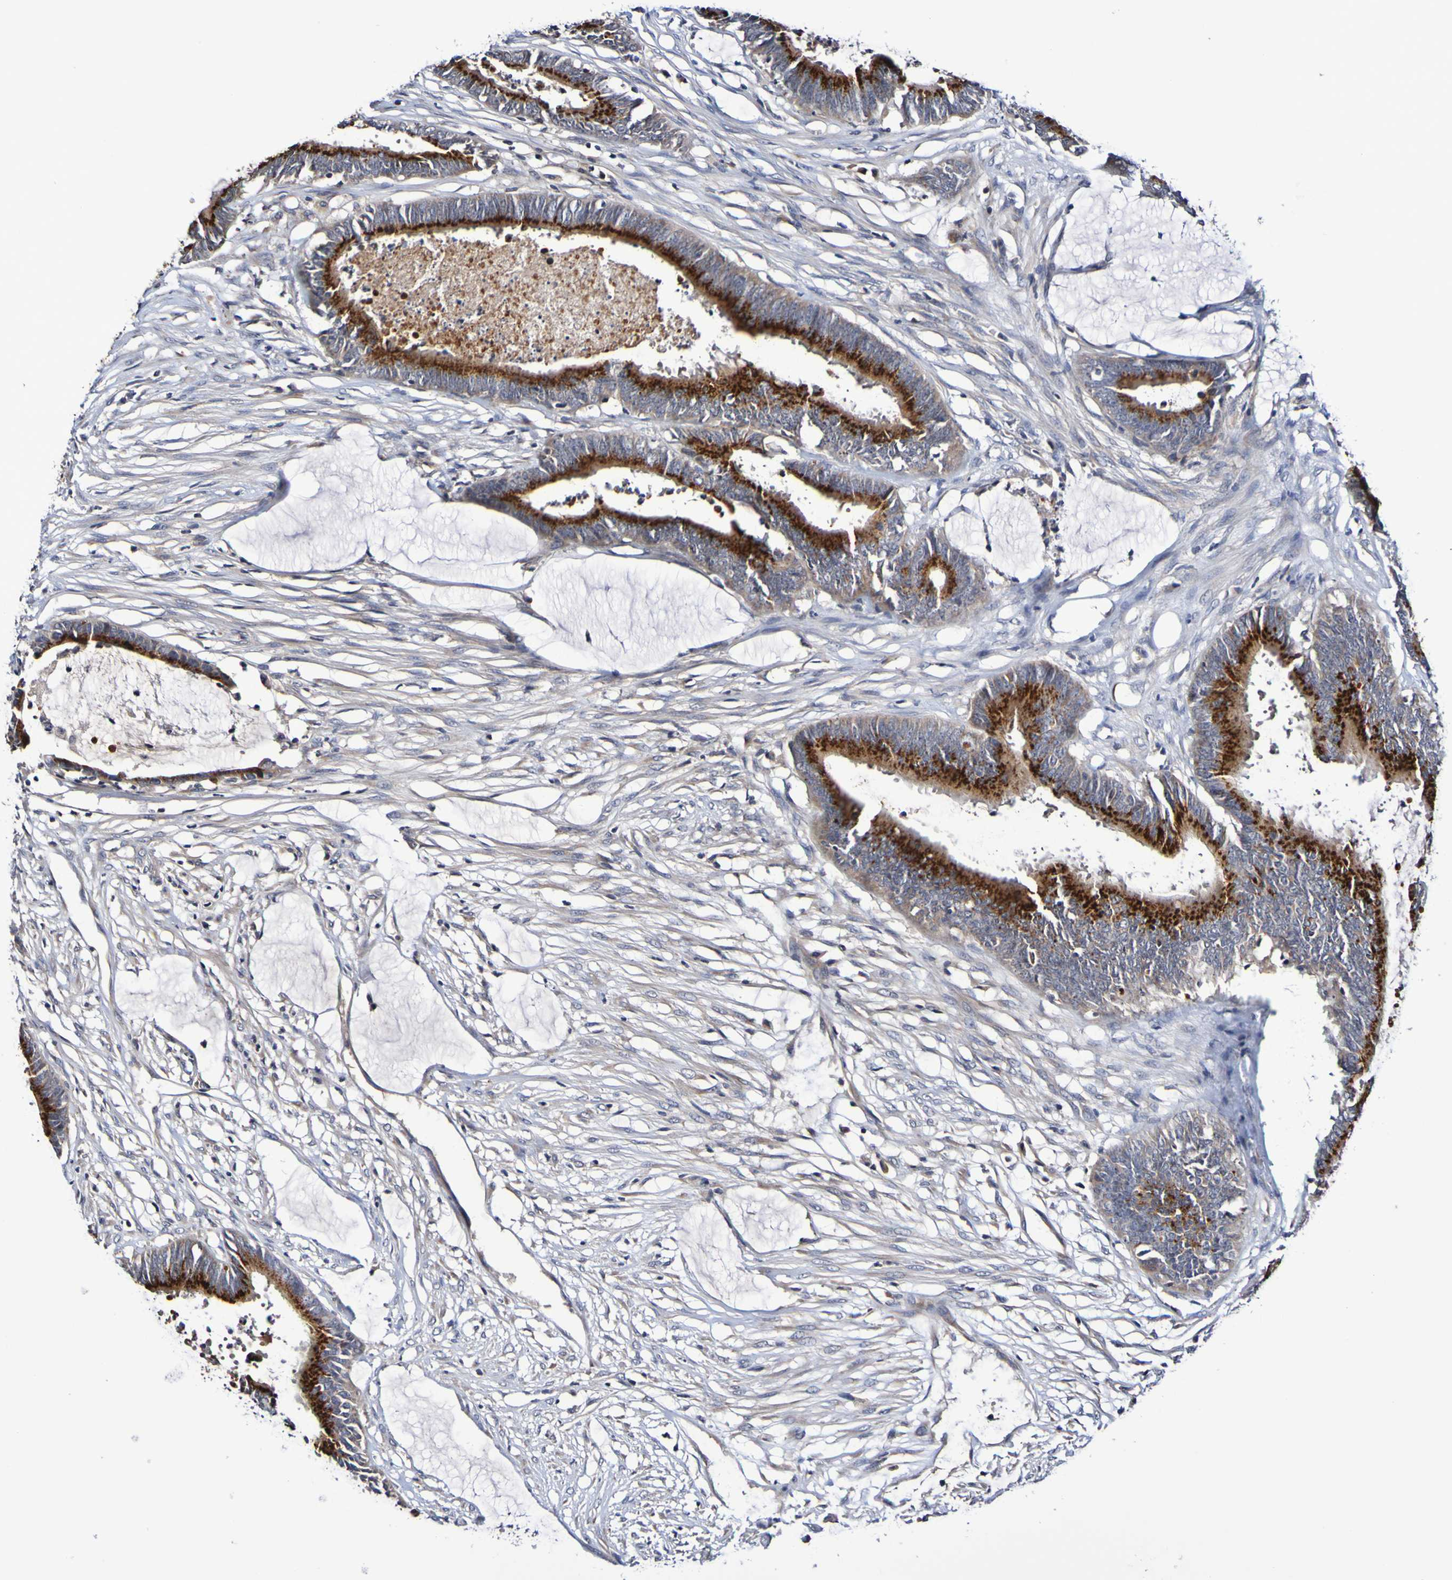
{"staining": {"intensity": "strong", "quantity": ">75%", "location": "cytoplasmic/membranous"}, "tissue": "colorectal cancer", "cell_type": "Tumor cells", "image_type": "cancer", "snomed": [{"axis": "morphology", "description": "Adenocarcinoma, NOS"}, {"axis": "topography", "description": "Rectum"}], "caption": "Adenocarcinoma (colorectal) stained with immunohistochemistry reveals strong cytoplasmic/membranous positivity in about >75% of tumor cells.", "gene": "PTP4A2", "patient": {"sex": "female", "age": 66}}